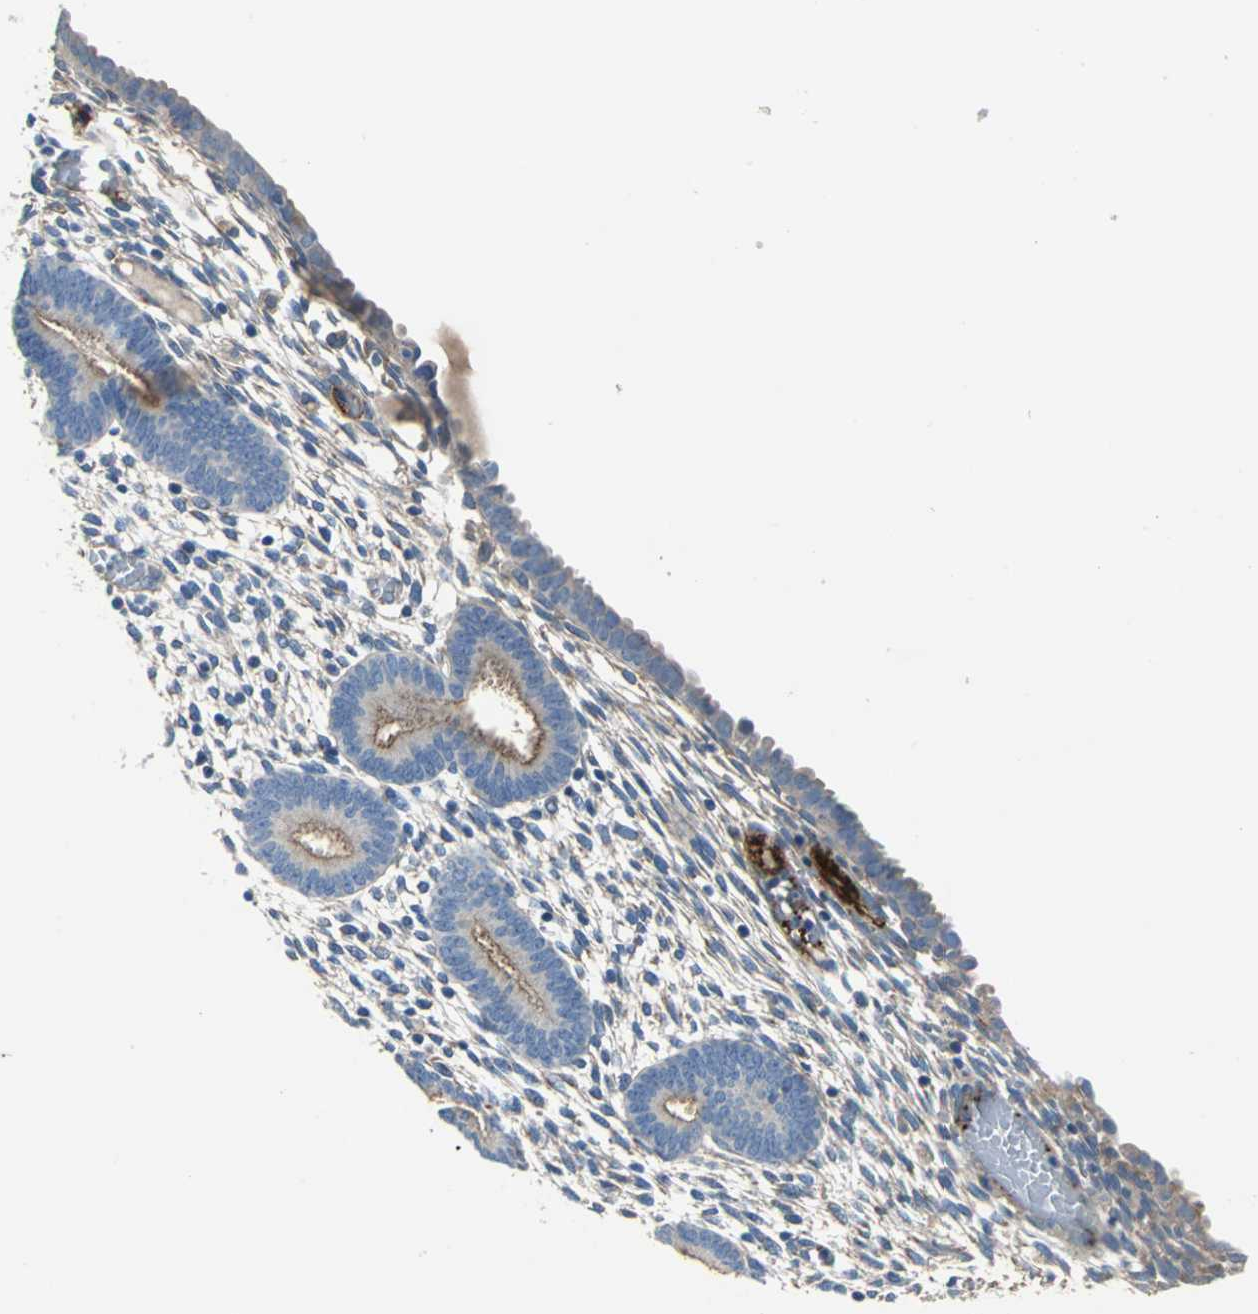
{"staining": {"intensity": "negative", "quantity": "none", "location": "none"}, "tissue": "endometrium", "cell_type": "Cells in endometrial stroma", "image_type": "normal", "snomed": [{"axis": "morphology", "description": "Normal tissue, NOS"}, {"axis": "topography", "description": "Endometrium"}], "caption": "This is a photomicrograph of immunohistochemistry staining of unremarkable endometrium, which shows no expression in cells in endometrial stroma. Nuclei are stained in blue.", "gene": "SELP", "patient": {"sex": "female", "age": 57}}